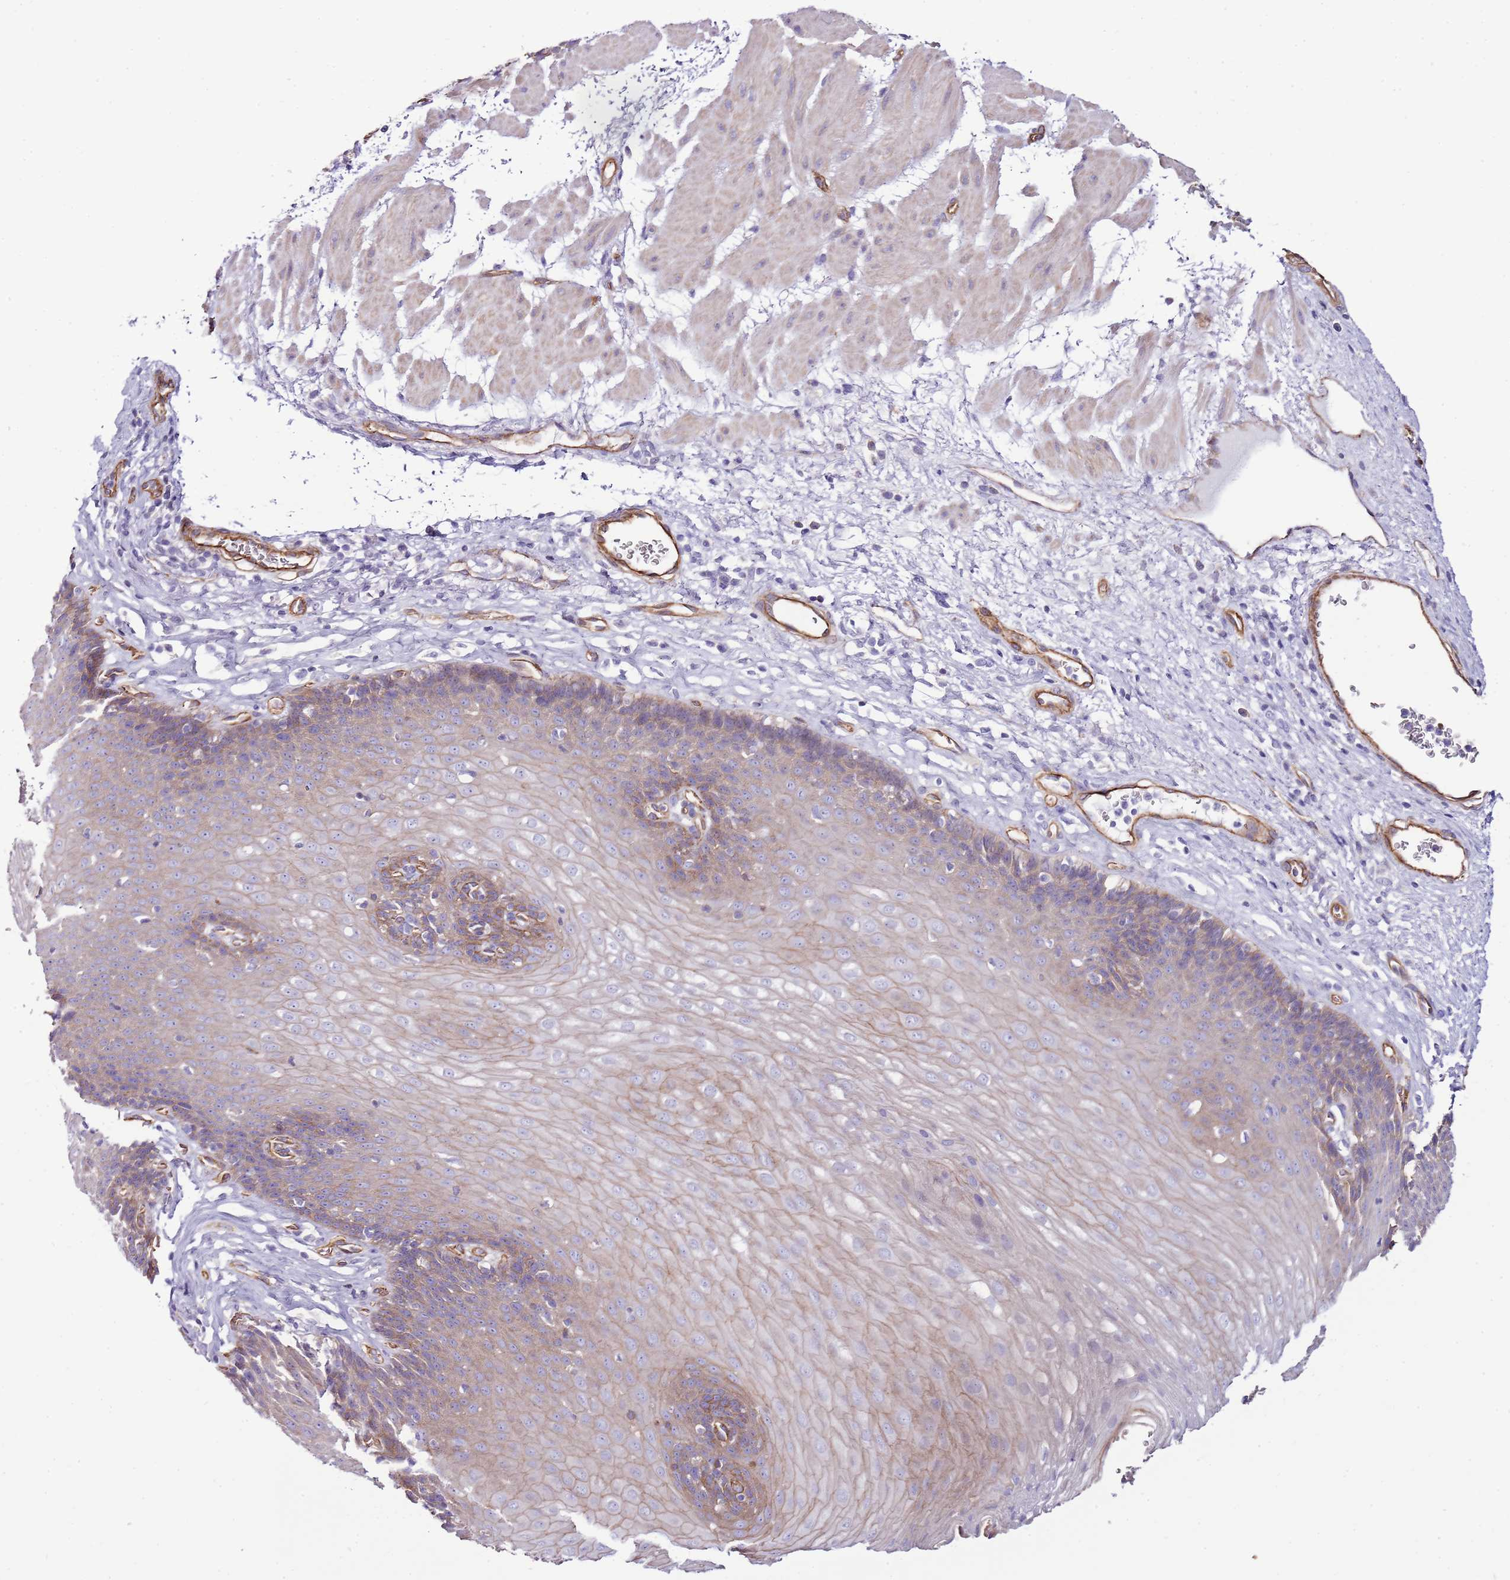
{"staining": {"intensity": "weak", "quantity": "25%-75%", "location": "cytoplasmic/membranous"}, "tissue": "esophagus", "cell_type": "Squamous epithelial cells", "image_type": "normal", "snomed": [{"axis": "morphology", "description": "Normal tissue, NOS"}, {"axis": "topography", "description": "Esophagus"}], "caption": "Immunohistochemistry photomicrograph of benign esophagus stained for a protein (brown), which displays low levels of weak cytoplasmic/membranous expression in about 25%-75% of squamous epithelial cells.", "gene": "GFRAL", "patient": {"sex": "female", "age": 66}}